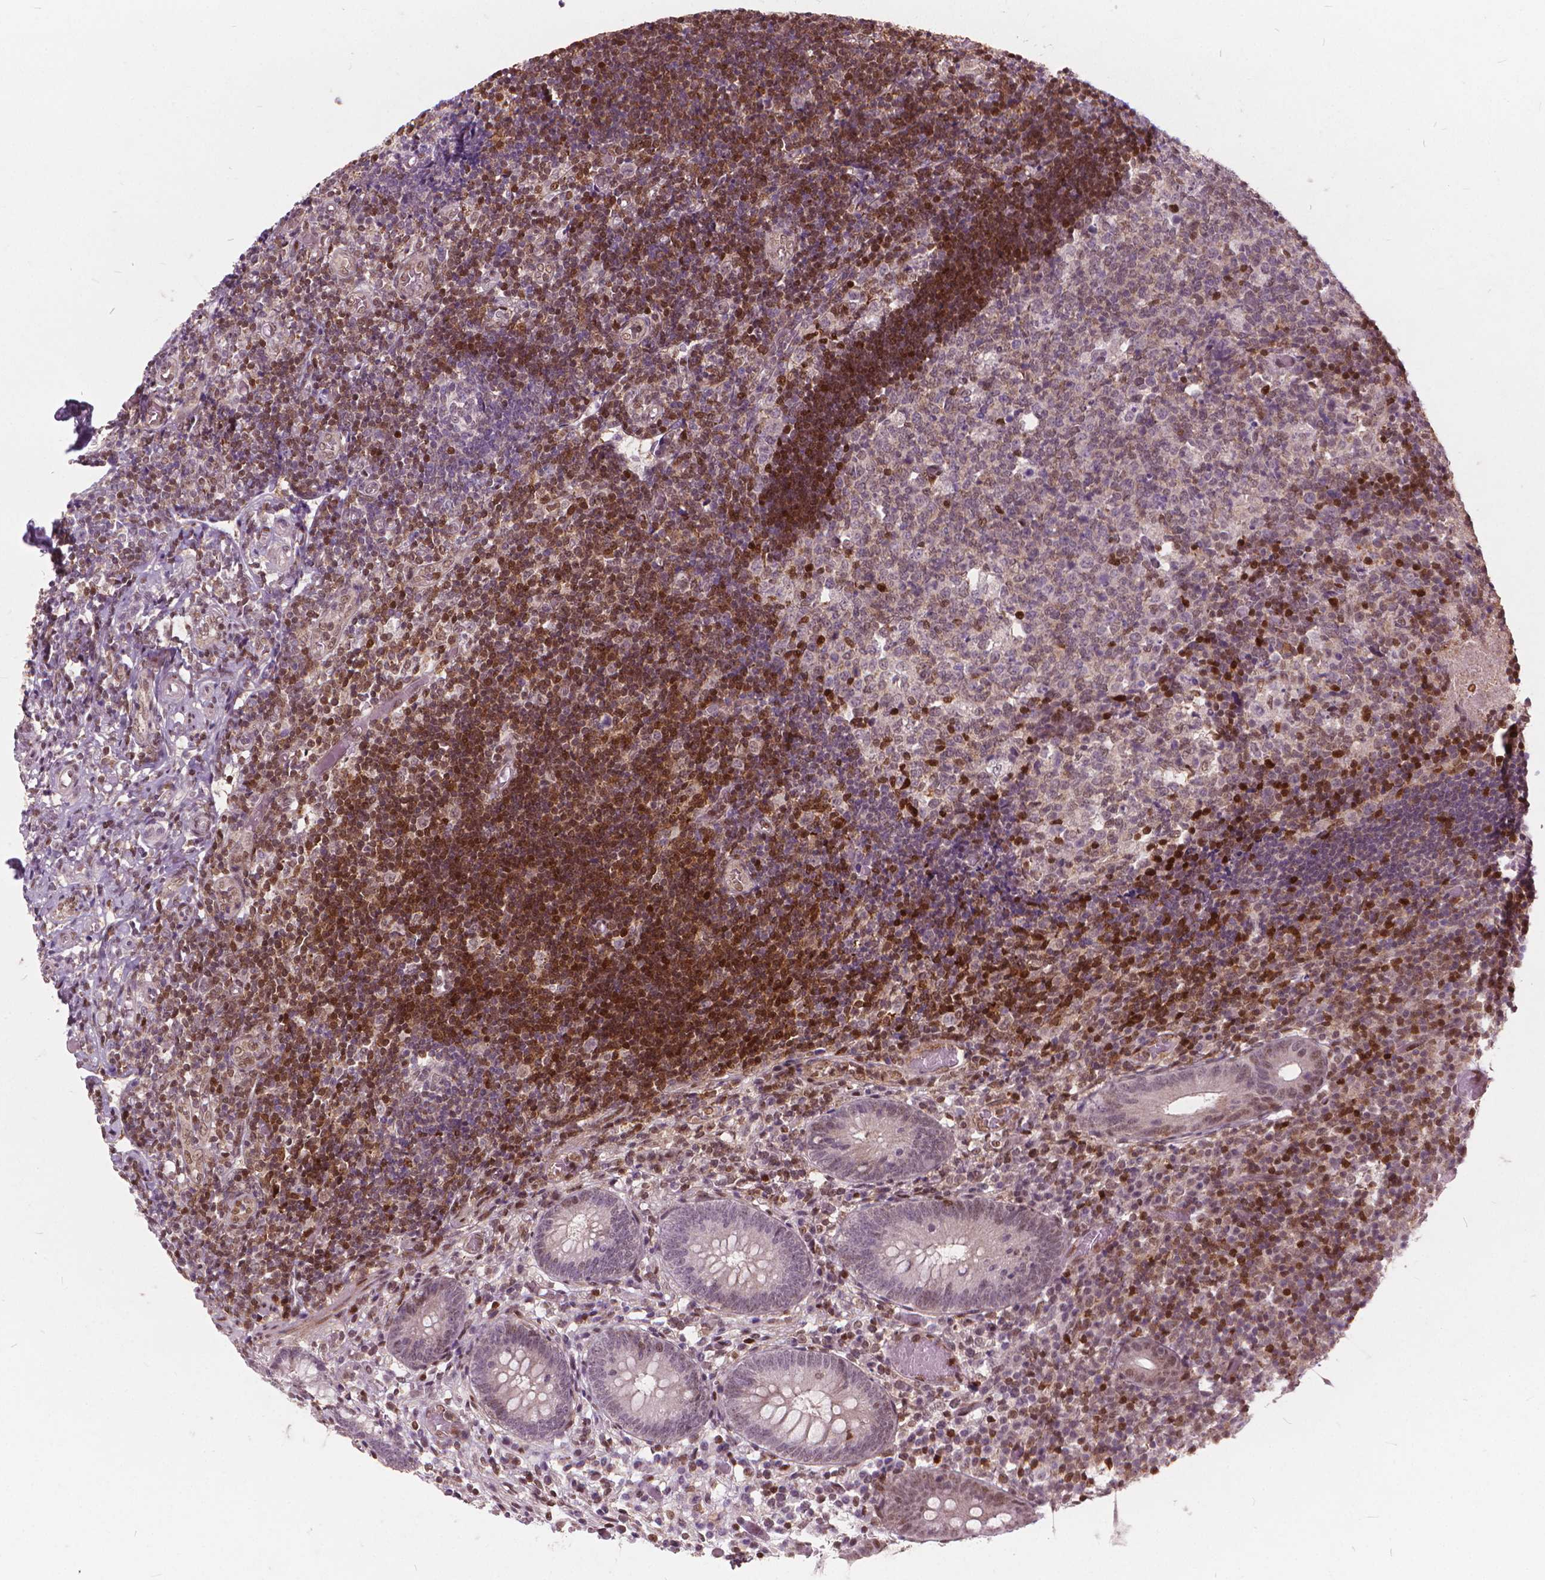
{"staining": {"intensity": "weak", "quantity": "25%-75%", "location": "nuclear"}, "tissue": "appendix", "cell_type": "Glandular cells", "image_type": "normal", "snomed": [{"axis": "morphology", "description": "Normal tissue, NOS"}, {"axis": "topography", "description": "Appendix"}], "caption": "Immunohistochemical staining of unremarkable appendix reveals weak nuclear protein expression in about 25%-75% of glandular cells. The staining is performed using DAB brown chromogen to label protein expression. The nuclei are counter-stained blue using hematoxylin.", "gene": "STAT5B", "patient": {"sex": "female", "age": 32}}